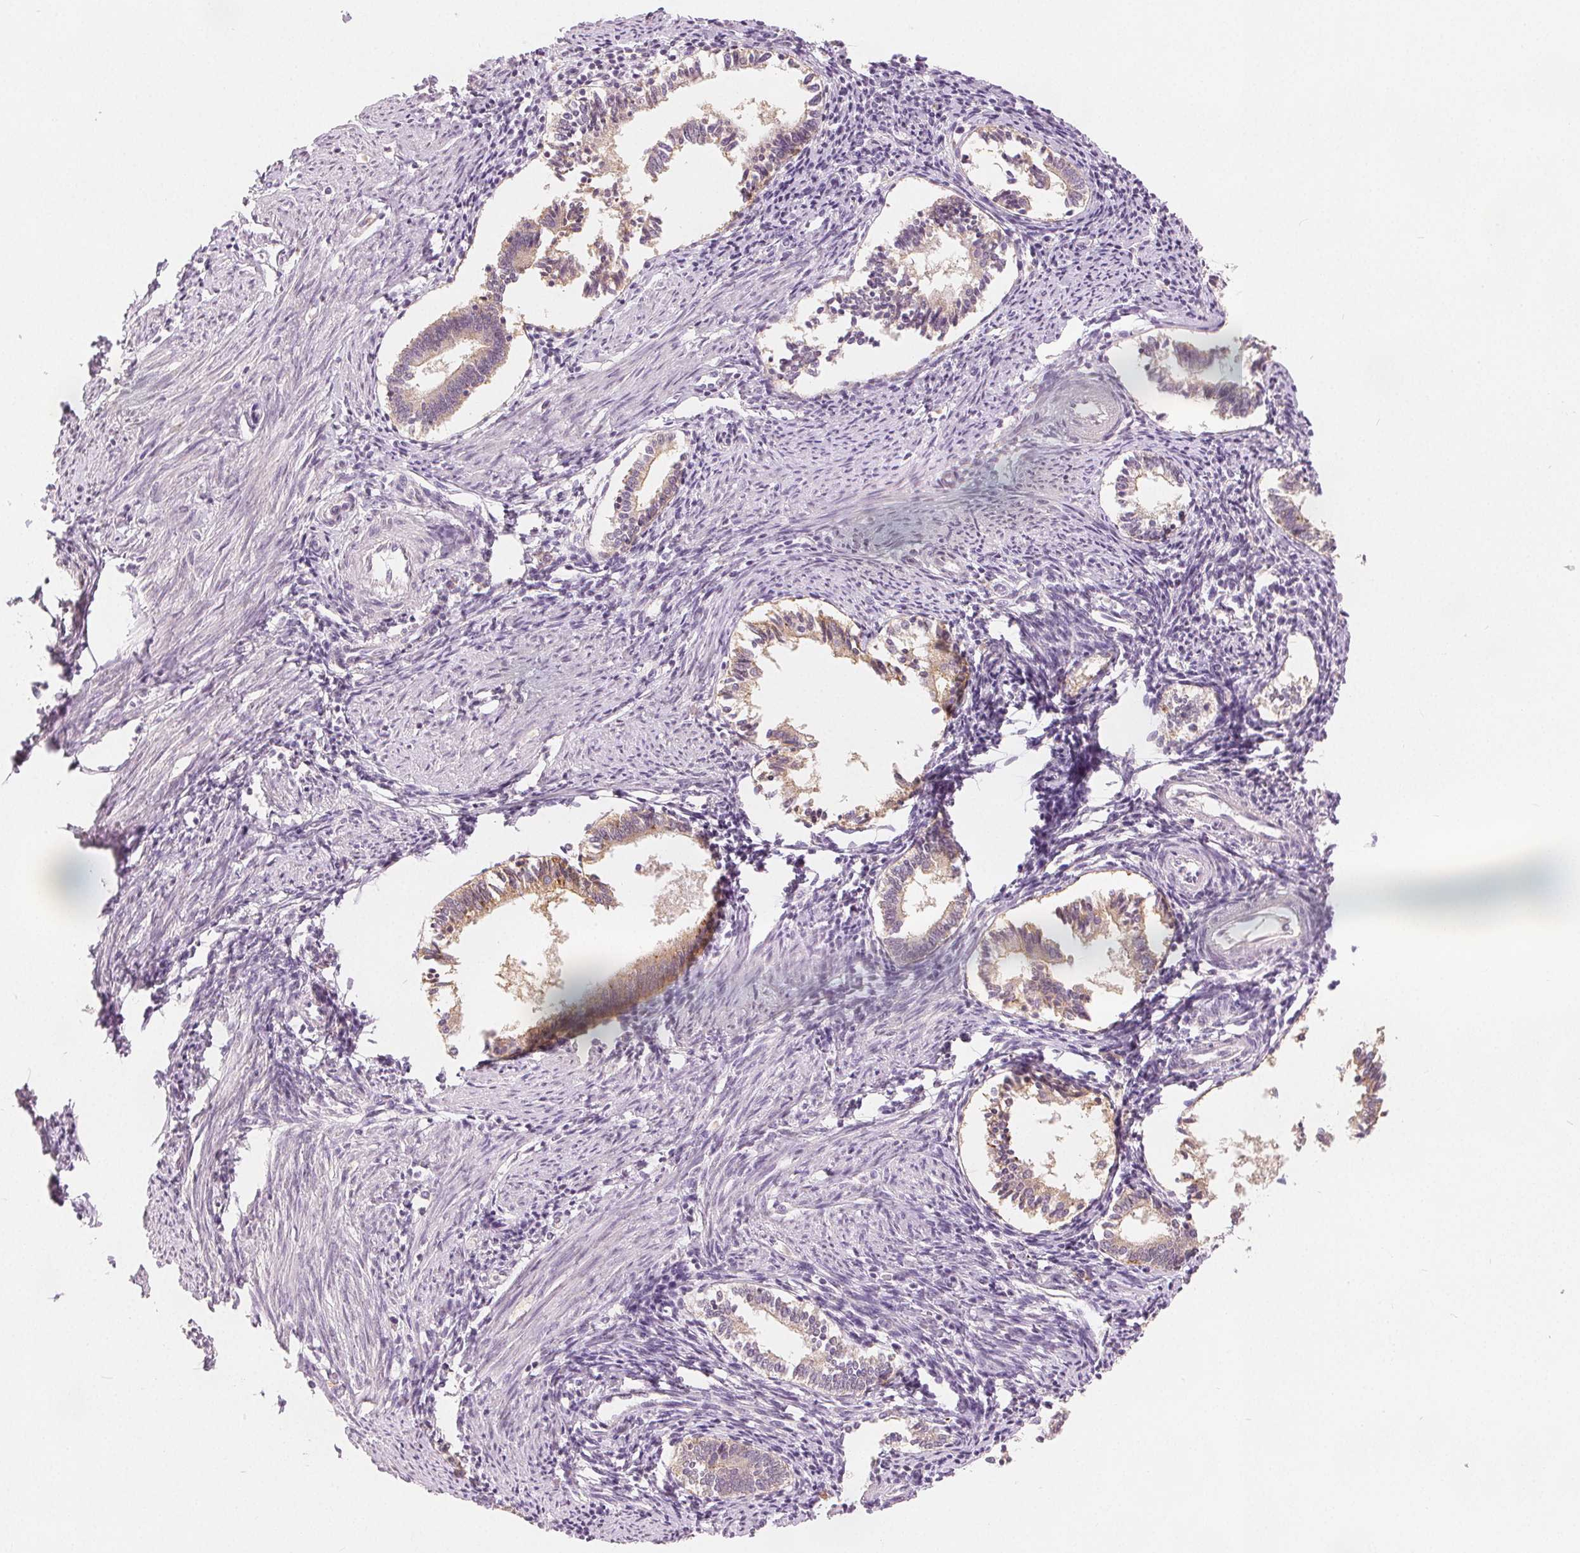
{"staining": {"intensity": "negative", "quantity": "none", "location": "none"}, "tissue": "endometrium", "cell_type": "Cells in endometrial stroma", "image_type": "normal", "snomed": [{"axis": "morphology", "description": "Normal tissue, NOS"}, {"axis": "topography", "description": "Endometrium"}], "caption": "Cells in endometrial stroma show no significant expression in normal endometrium. (DAB (3,3'-diaminobenzidine) immunohistochemistry visualized using brightfield microscopy, high magnification).", "gene": "CA12", "patient": {"sex": "female", "age": 41}}